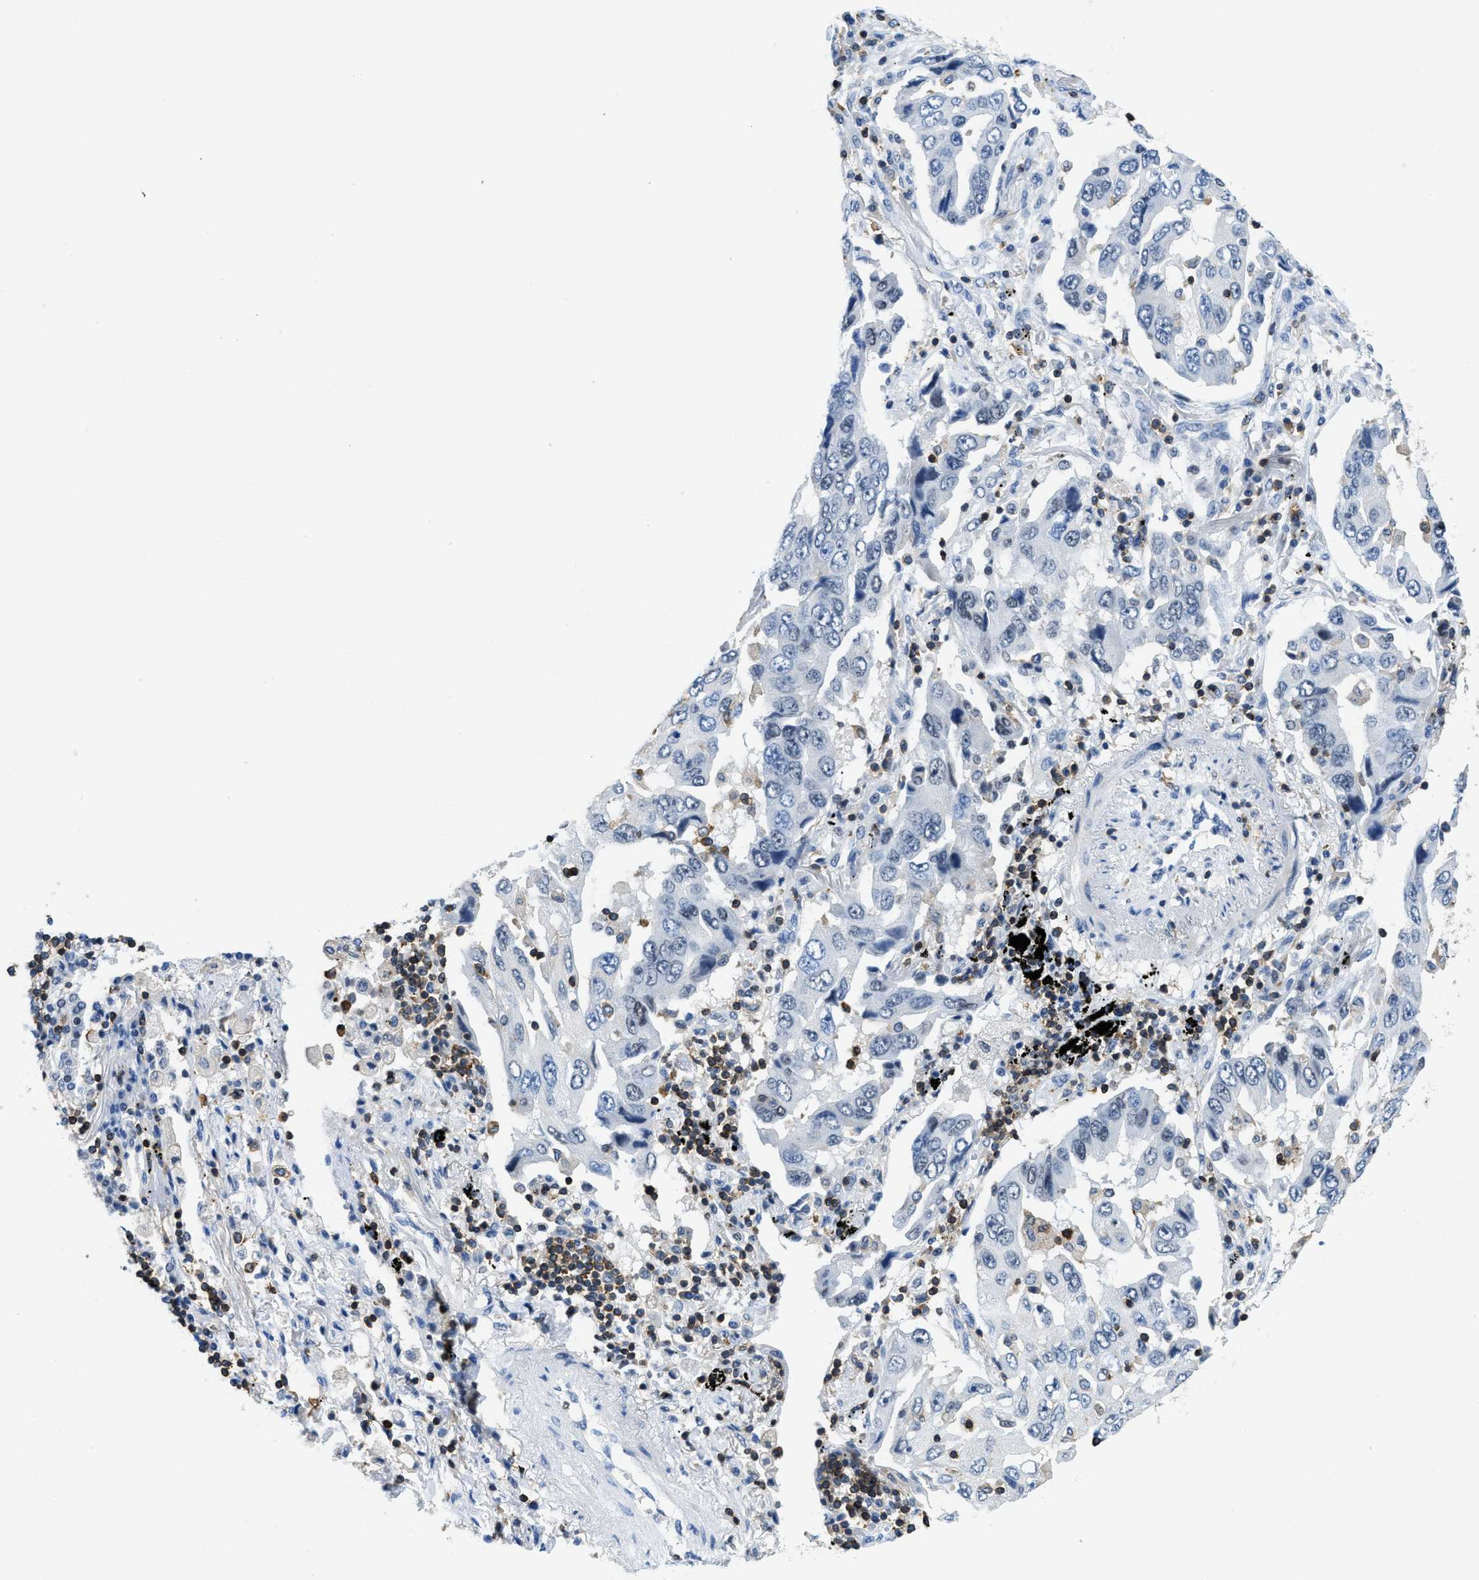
{"staining": {"intensity": "negative", "quantity": "none", "location": "none"}, "tissue": "lung cancer", "cell_type": "Tumor cells", "image_type": "cancer", "snomed": [{"axis": "morphology", "description": "Adenocarcinoma, NOS"}, {"axis": "topography", "description": "Lung"}], "caption": "Tumor cells are negative for brown protein staining in lung cancer.", "gene": "FAM151A", "patient": {"sex": "female", "age": 65}}